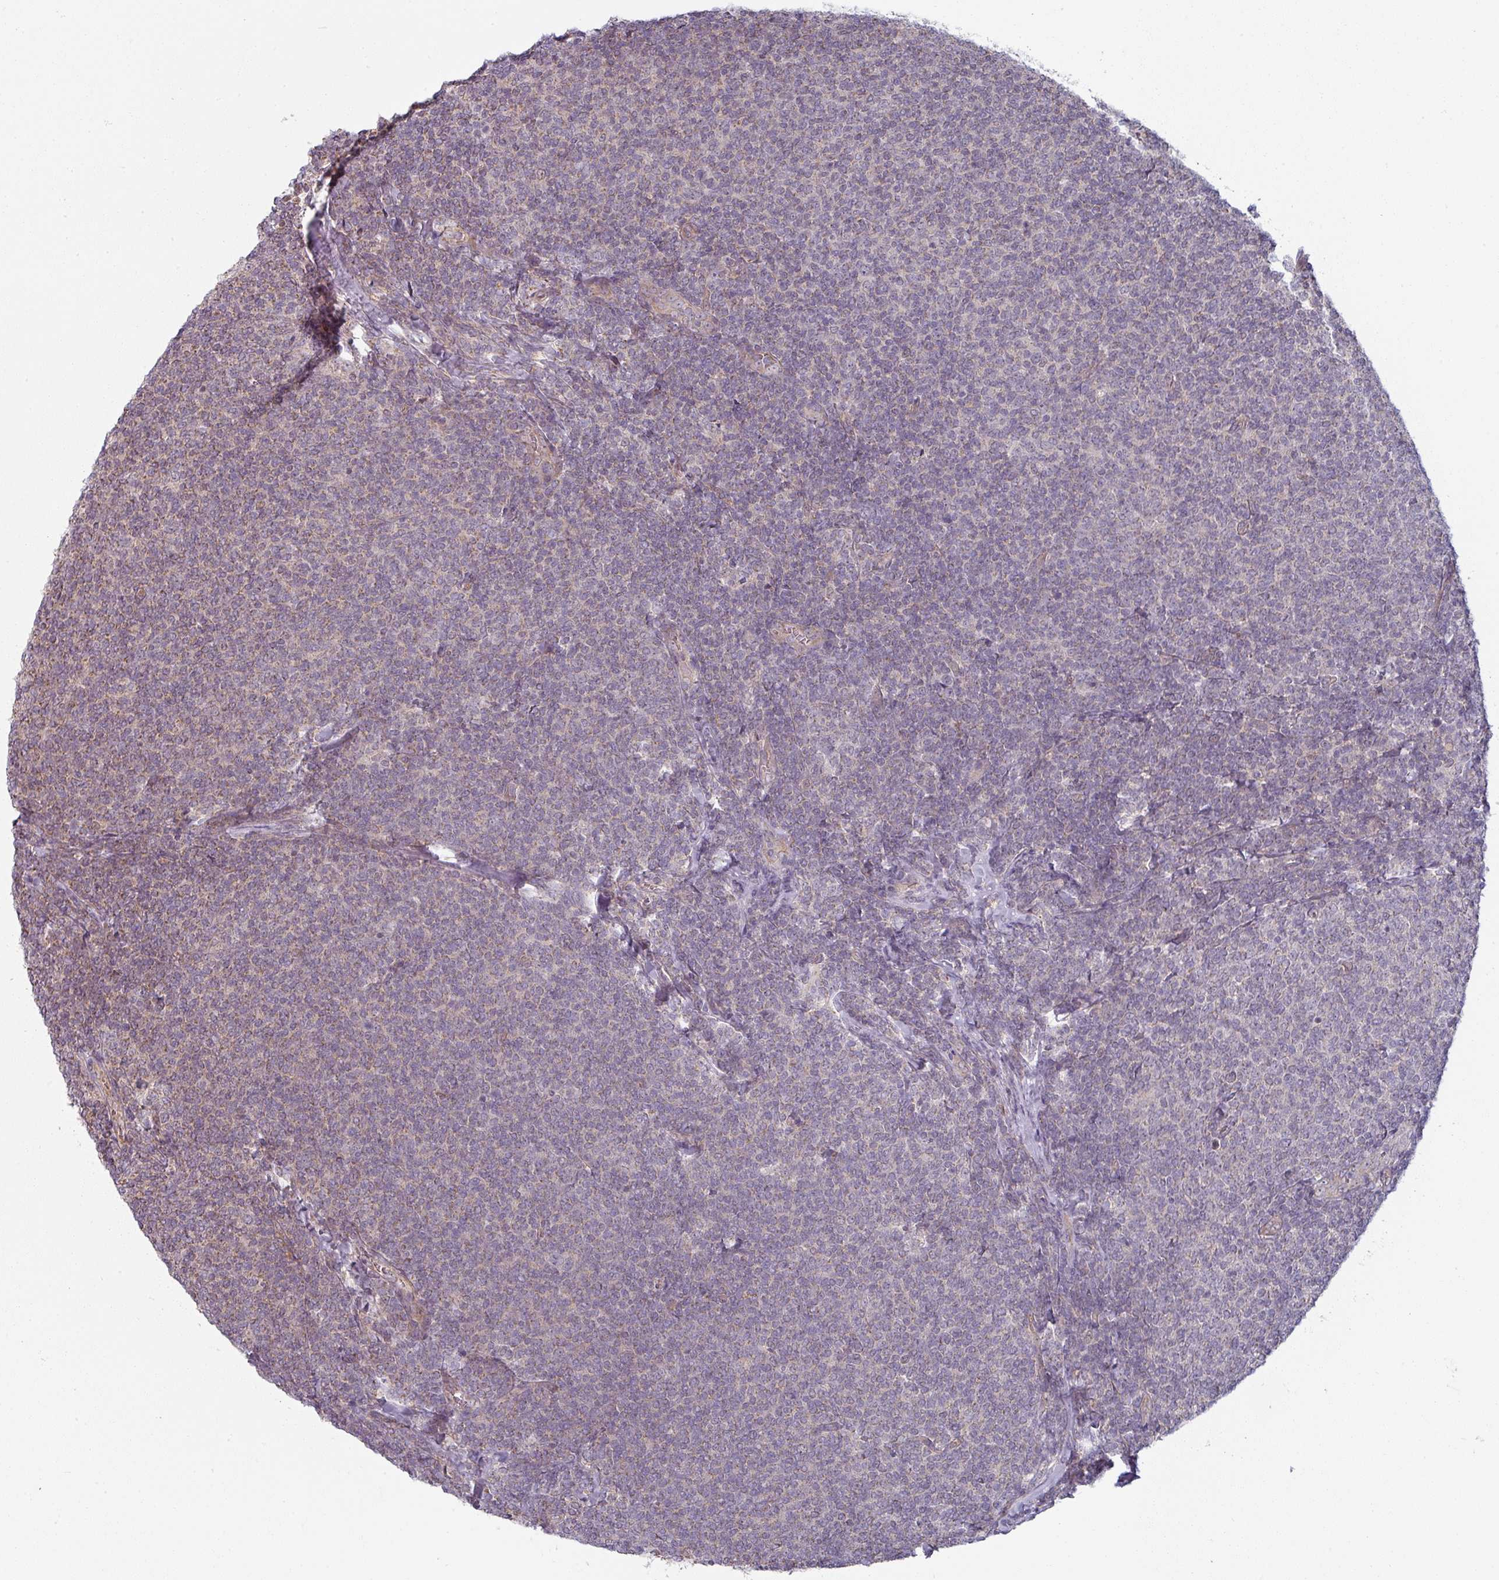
{"staining": {"intensity": "negative", "quantity": "none", "location": "none"}, "tissue": "lymphoma", "cell_type": "Tumor cells", "image_type": "cancer", "snomed": [{"axis": "morphology", "description": "Malignant lymphoma, non-Hodgkin's type, Low grade"}, {"axis": "topography", "description": "Lymph node"}], "caption": "There is no significant expression in tumor cells of lymphoma. The staining was performed using DAB (3,3'-diaminobenzidine) to visualize the protein expression in brown, while the nuclei were stained in blue with hematoxylin (Magnification: 20x).", "gene": "PLEKHJ1", "patient": {"sex": "male", "age": 52}}